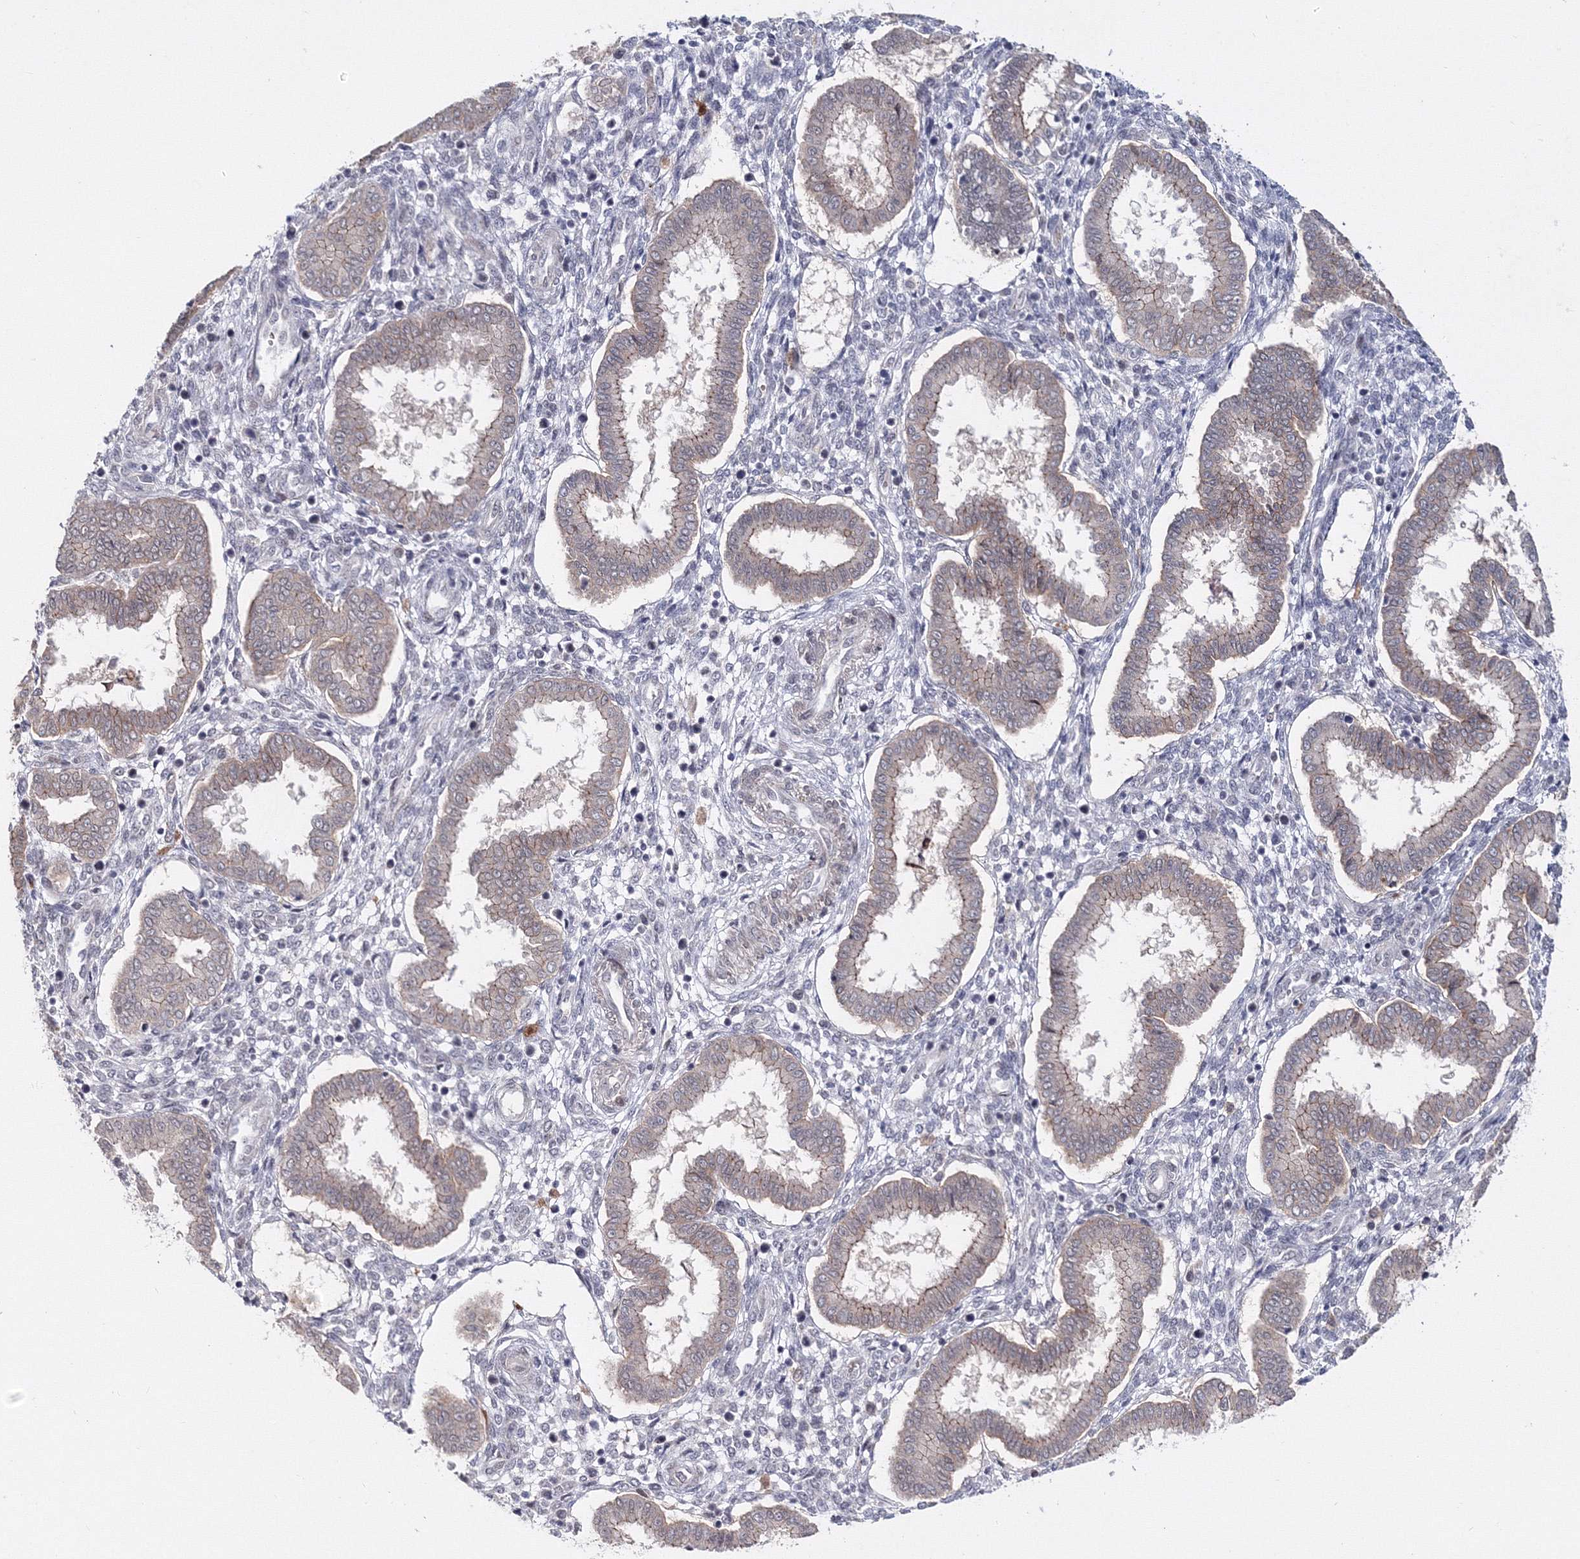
{"staining": {"intensity": "negative", "quantity": "none", "location": "none"}, "tissue": "endometrium", "cell_type": "Cells in endometrial stroma", "image_type": "normal", "snomed": [{"axis": "morphology", "description": "Normal tissue, NOS"}, {"axis": "topography", "description": "Endometrium"}], "caption": "High power microscopy histopathology image of an immunohistochemistry photomicrograph of unremarkable endometrium, revealing no significant staining in cells in endometrial stroma.", "gene": "C11orf52", "patient": {"sex": "female", "age": 24}}